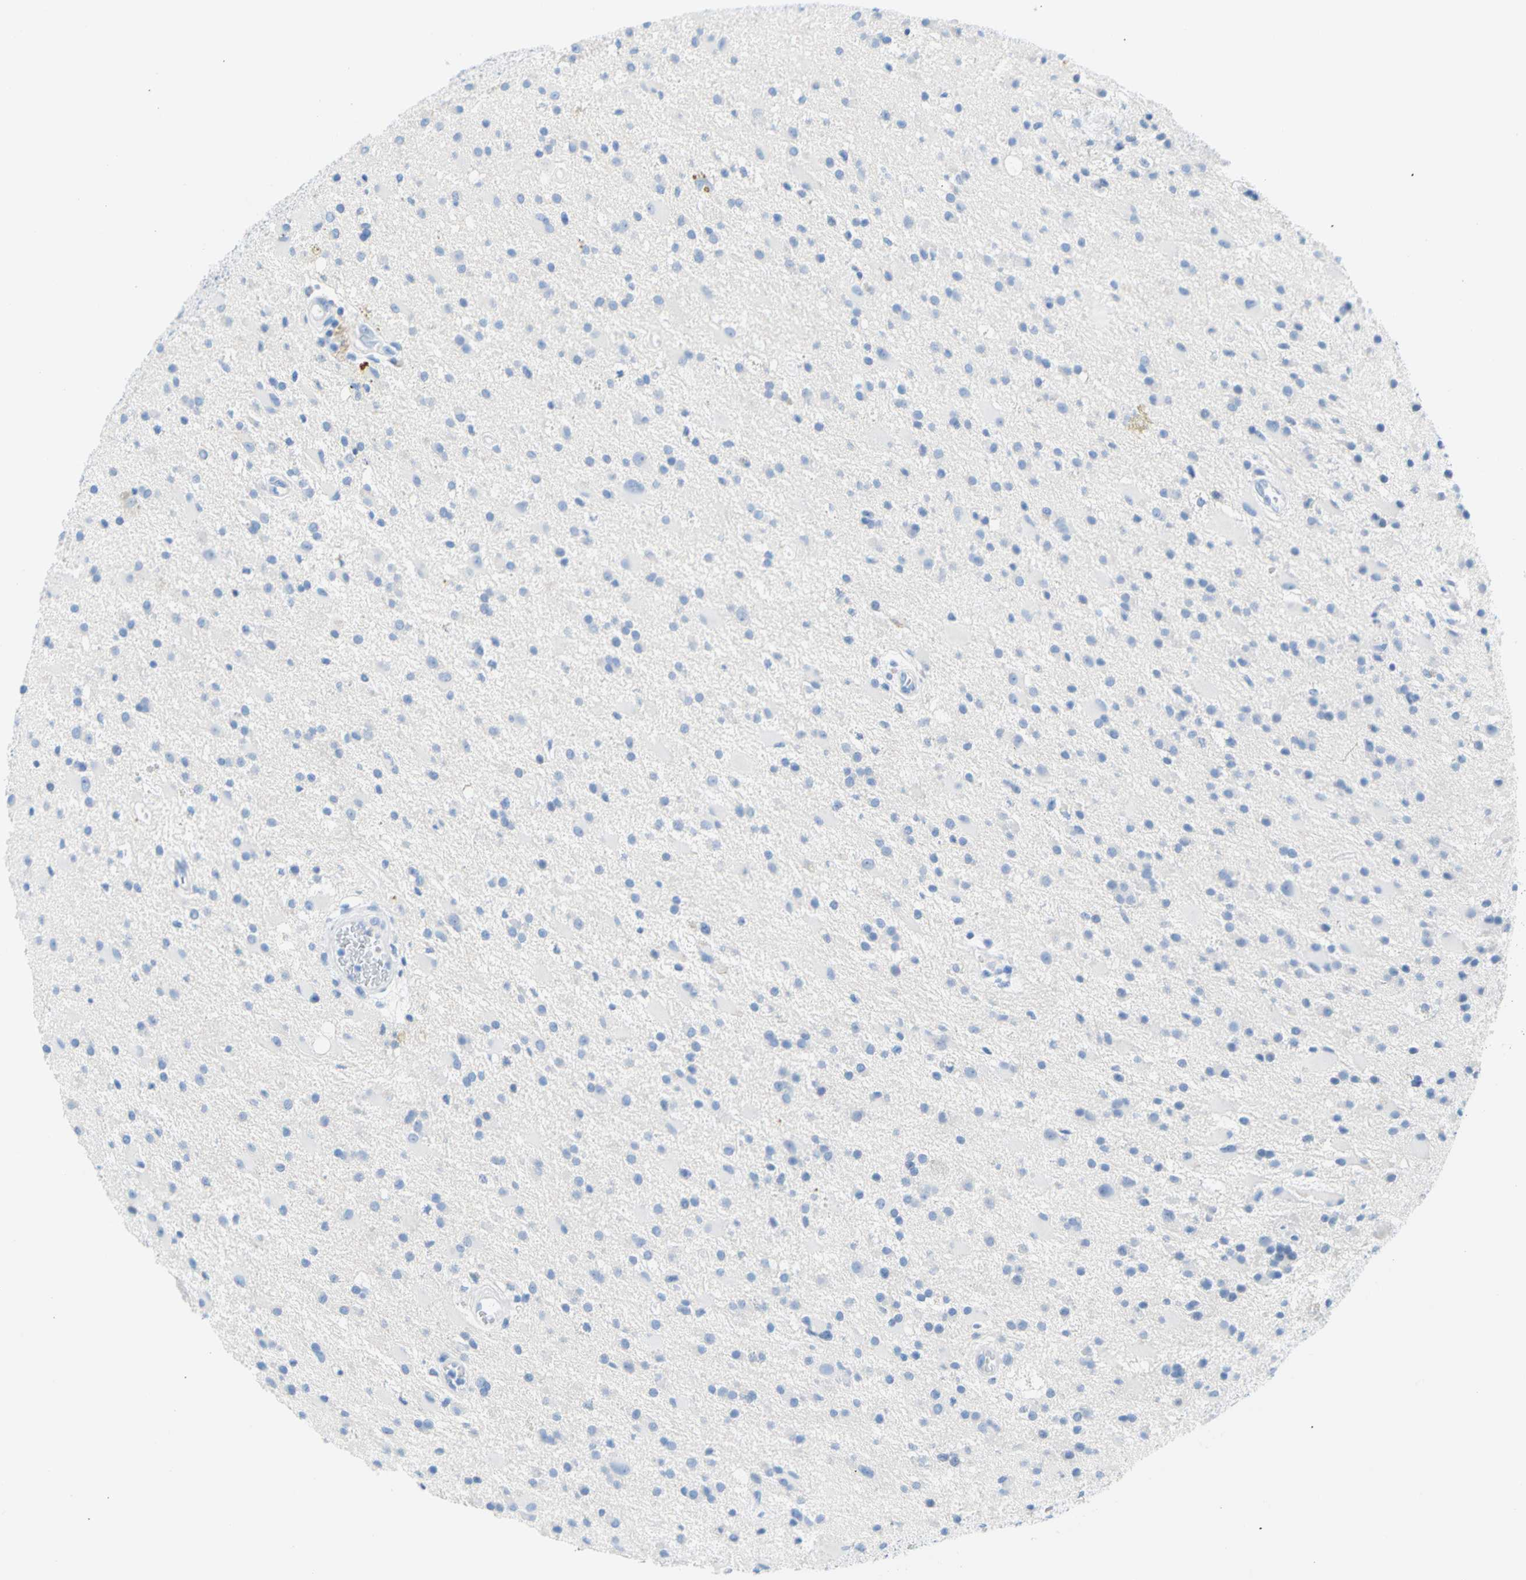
{"staining": {"intensity": "negative", "quantity": "none", "location": "none"}, "tissue": "glioma", "cell_type": "Tumor cells", "image_type": "cancer", "snomed": [{"axis": "morphology", "description": "Glioma, malignant, Low grade"}, {"axis": "topography", "description": "Brain"}], "caption": "Tumor cells are negative for brown protein staining in glioma.", "gene": "CEL", "patient": {"sex": "male", "age": 58}}